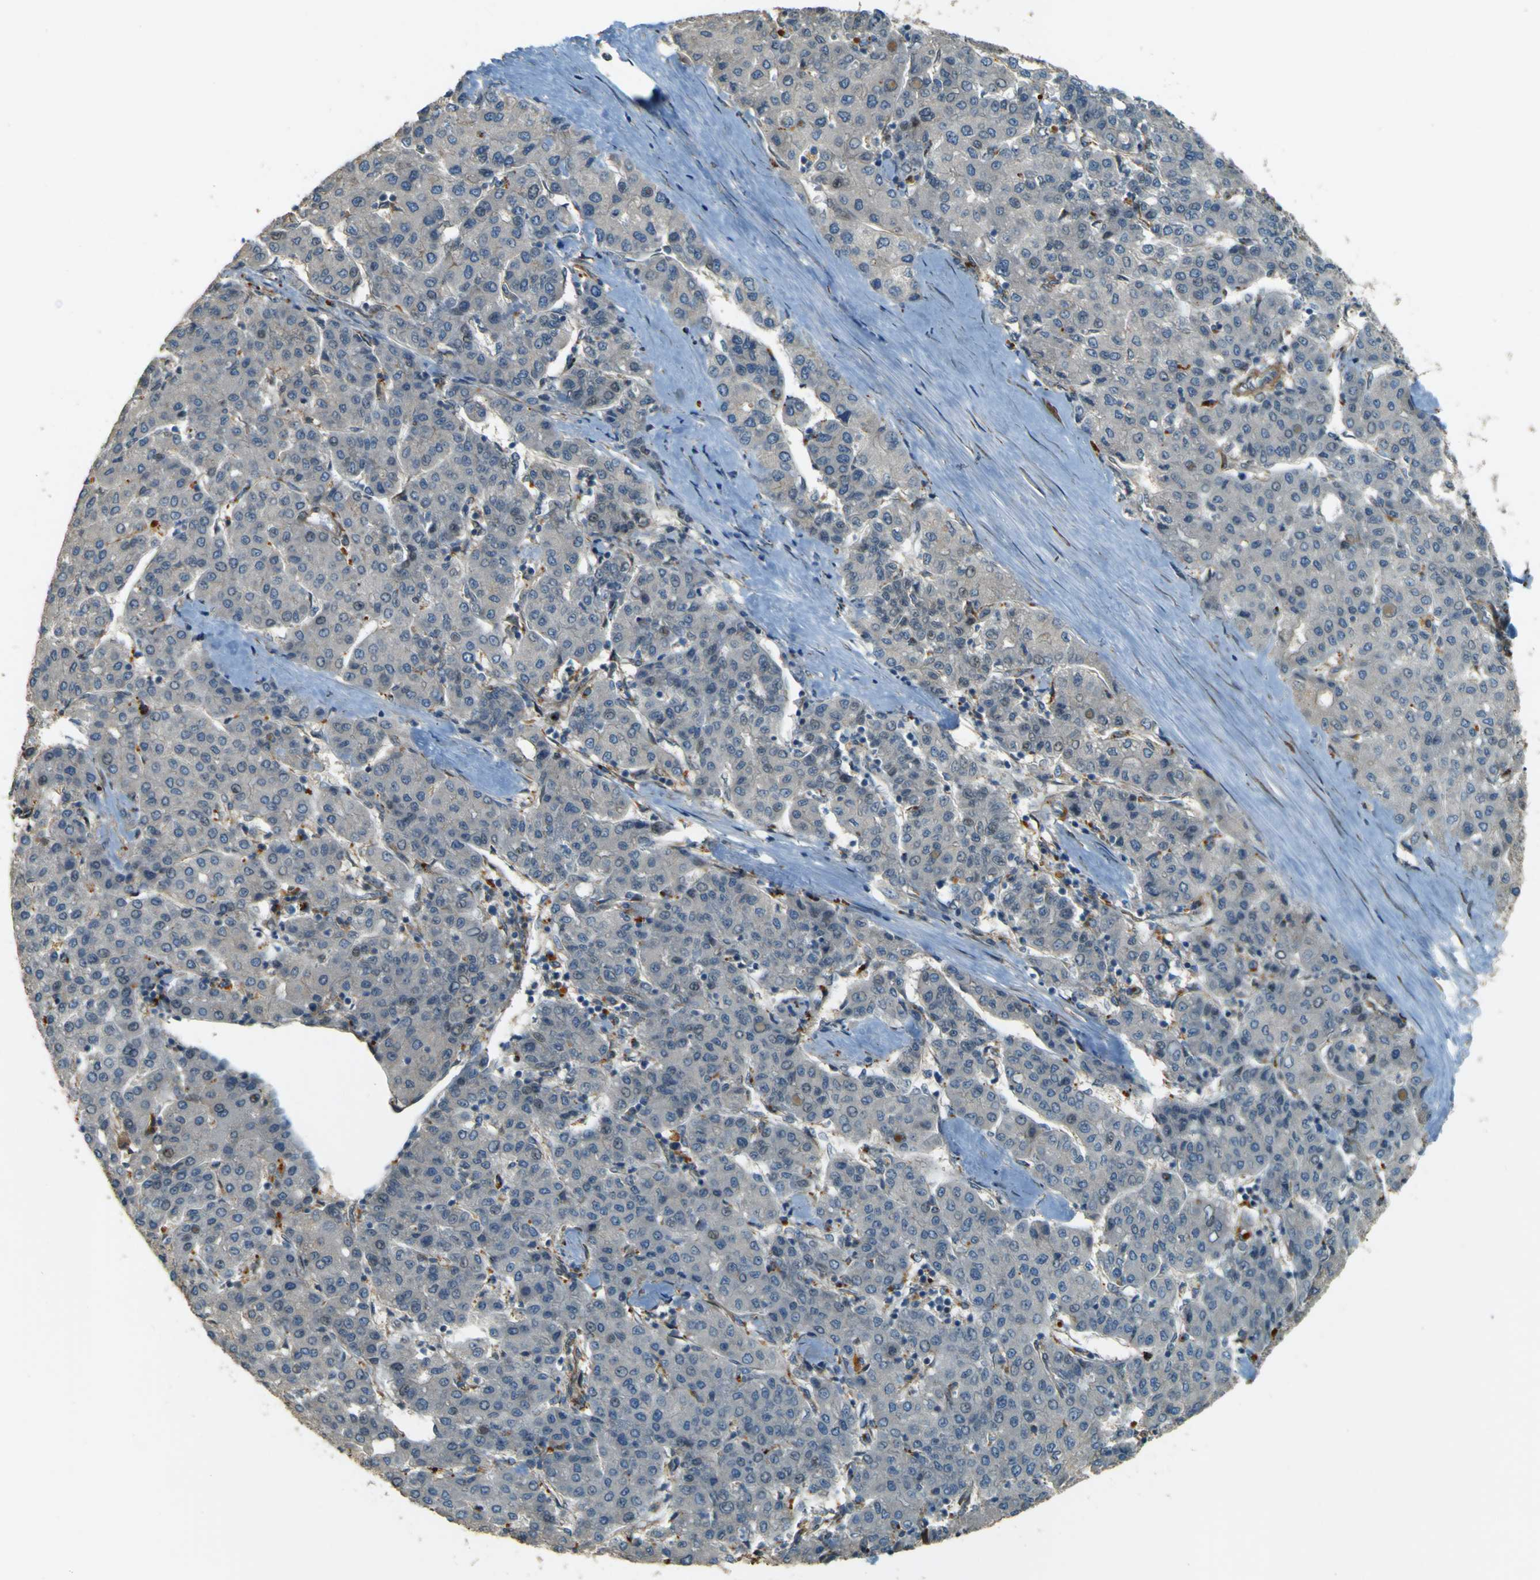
{"staining": {"intensity": "negative", "quantity": "none", "location": "none"}, "tissue": "liver cancer", "cell_type": "Tumor cells", "image_type": "cancer", "snomed": [{"axis": "morphology", "description": "Carcinoma, Hepatocellular, NOS"}, {"axis": "topography", "description": "Liver"}], "caption": "The IHC image has no significant expression in tumor cells of liver hepatocellular carcinoma tissue. Brightfield microscopy of immunohistochemistry (IHC) stained with DAB (brown) and hematoxylin (blue), captured at high magnification.", "gene": "NEXN", "patient": {"sex": "male", "age": 65}}